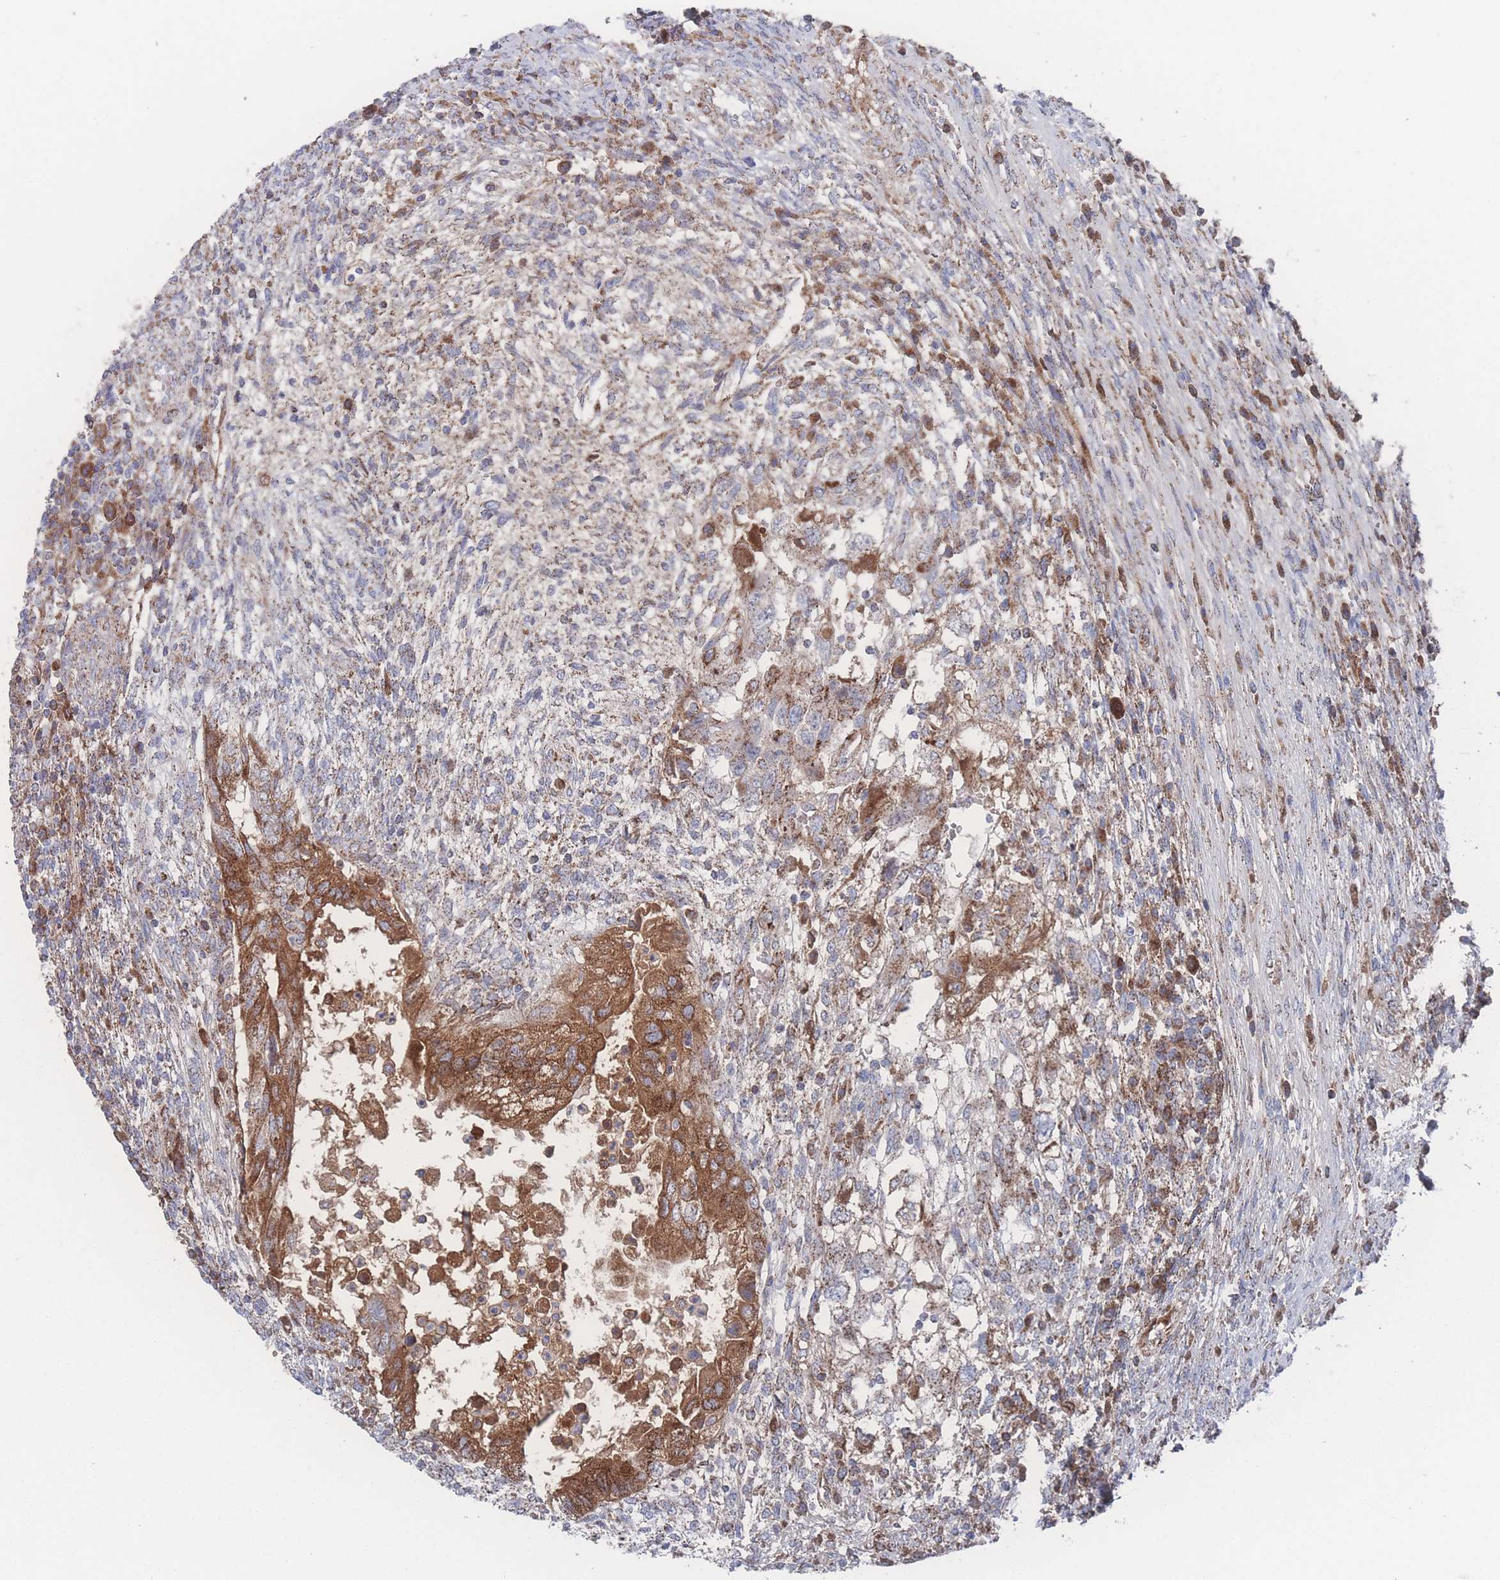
{"staining": {"intensity": "strong", "quantity": ">75%", "location": "cytoplasmic/membranous"}, "tissue": "testis cancer", "cell_type": "Tumor cells", "image_type": "cancer", "snomed": [{"axis": "morphology", "description": "Carcinoma, Embryonal, NOS"}, {"axis": "topography", "description": "Testis"}], "caption": "The micrograph displays a brown stain indicating the presence of a protein in the cytoplasmic/membranous of tumor cells in testis cancer.", "gene": "PEX14", "patient": {"sex": "male", "age": 26}}